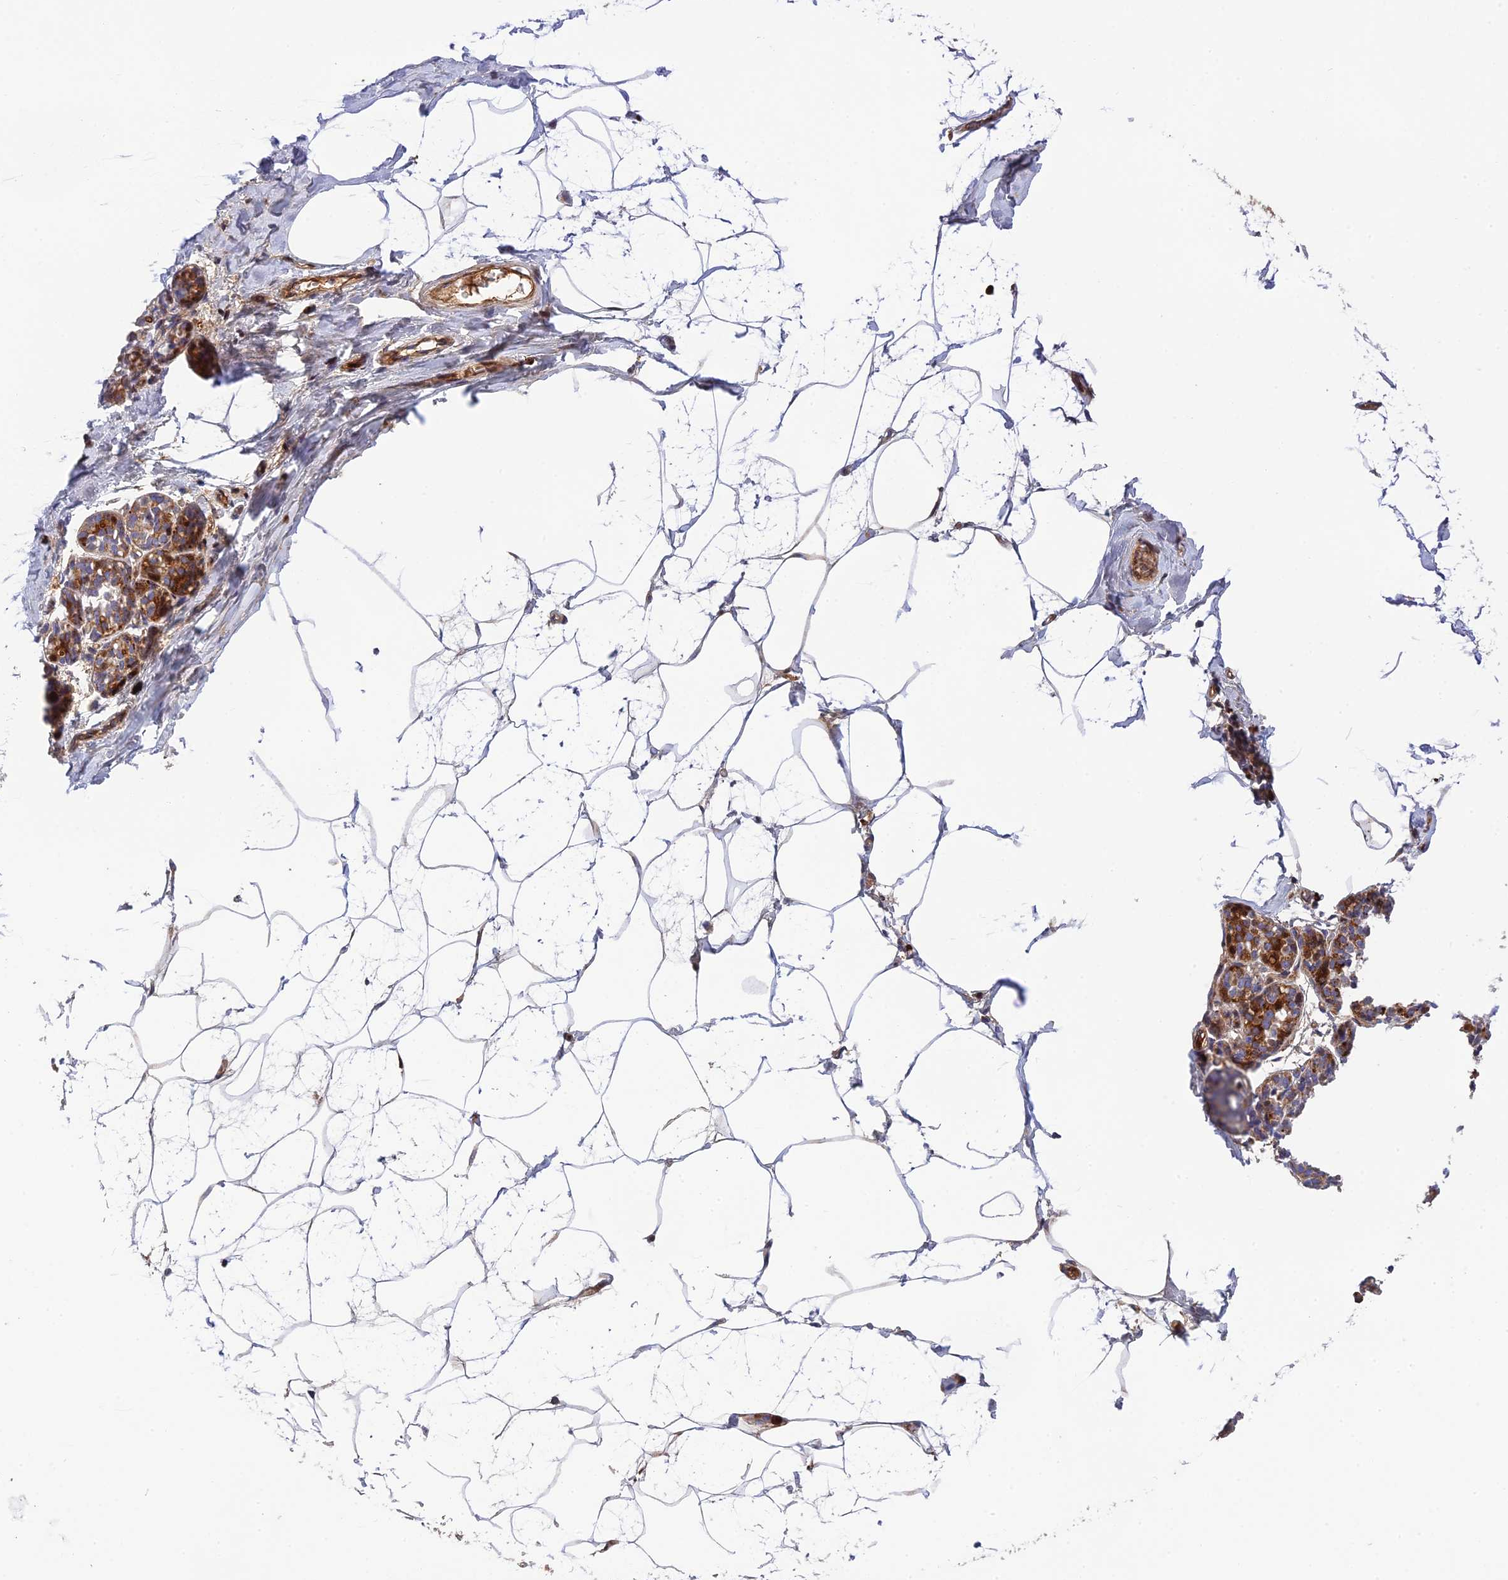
{"staining": {"intensity": "negative", "quantity": "none", "location": "none"}, "tissue": "breast", "cell_type": "Adipocytes", "image_type": "normal", "snomed": [{"axis": "morphology", "description": "Normal tissue, NOS"}, {"axis": "morphology", "description": "Lobular carcinoma"}, {"axis": "topography", "description": "Breast"}], "caption": "DAB immunohistochemical staining of benign breast demonstrates no significant staining in adipocytes. The staining is performed using DAB brown chromogen with nuclei counter-stained in using hematoxylin.", "gene": "CPSF4L", "patient": {"sex": "female", "age": 62}}